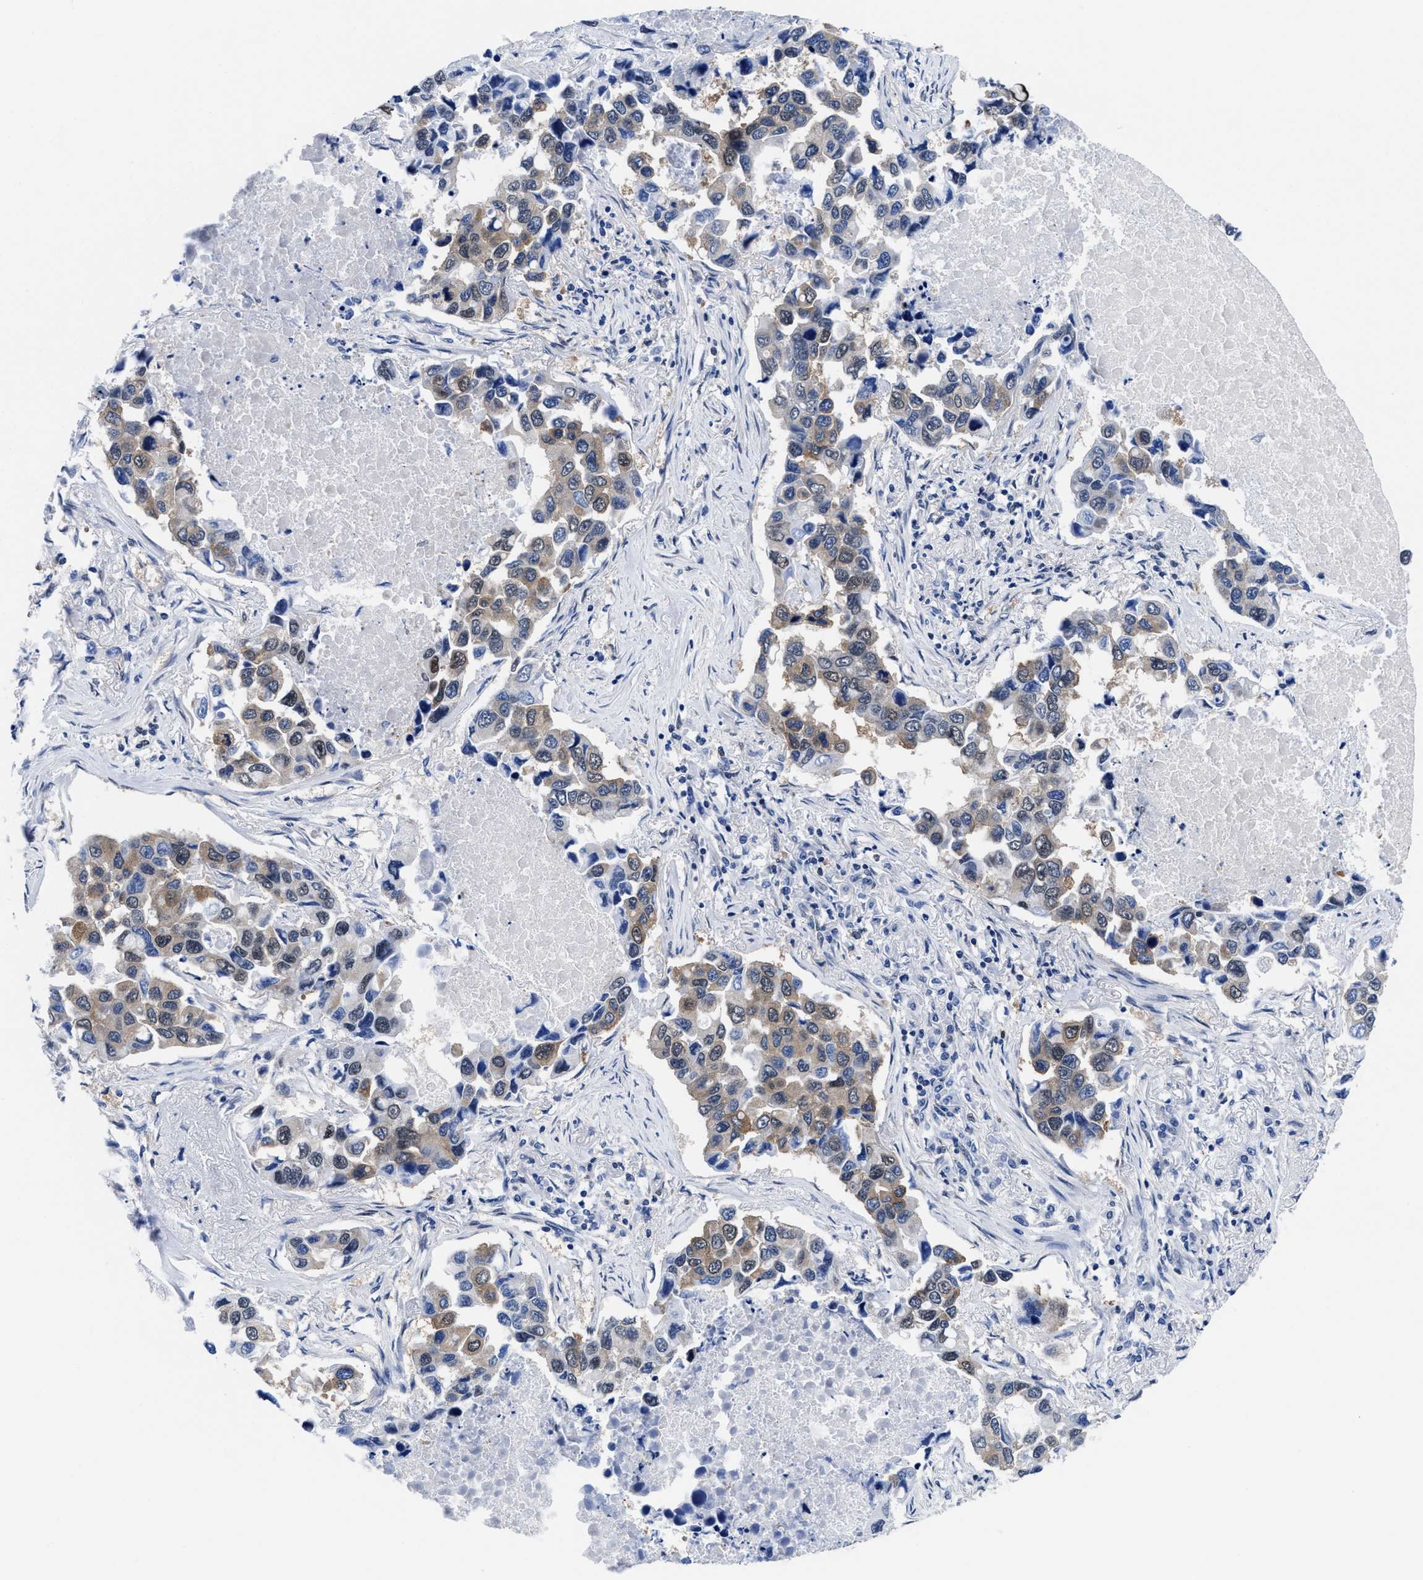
{"staining": {"intensity": "weak", "quantity": ">75%", "location": "cytoplasmic/membranous"}, "tissue": "lung cancer", "cell_type": "Tumor cells", "image_type": "cancer", "snomed": [{"axis": "morphology", "description": "Adenocarcinoma, NOS"}, {"axis": "topography", "description": "Lung"}], "caption": "The image displays immunohistochemical staining of lung adenocarcinoma. There is weak cytoplasmic/membranous expression is present in approximately >75% of tumor cells.", "gene": "ACLY", "patient": {"sex": "male", "age": 64}}